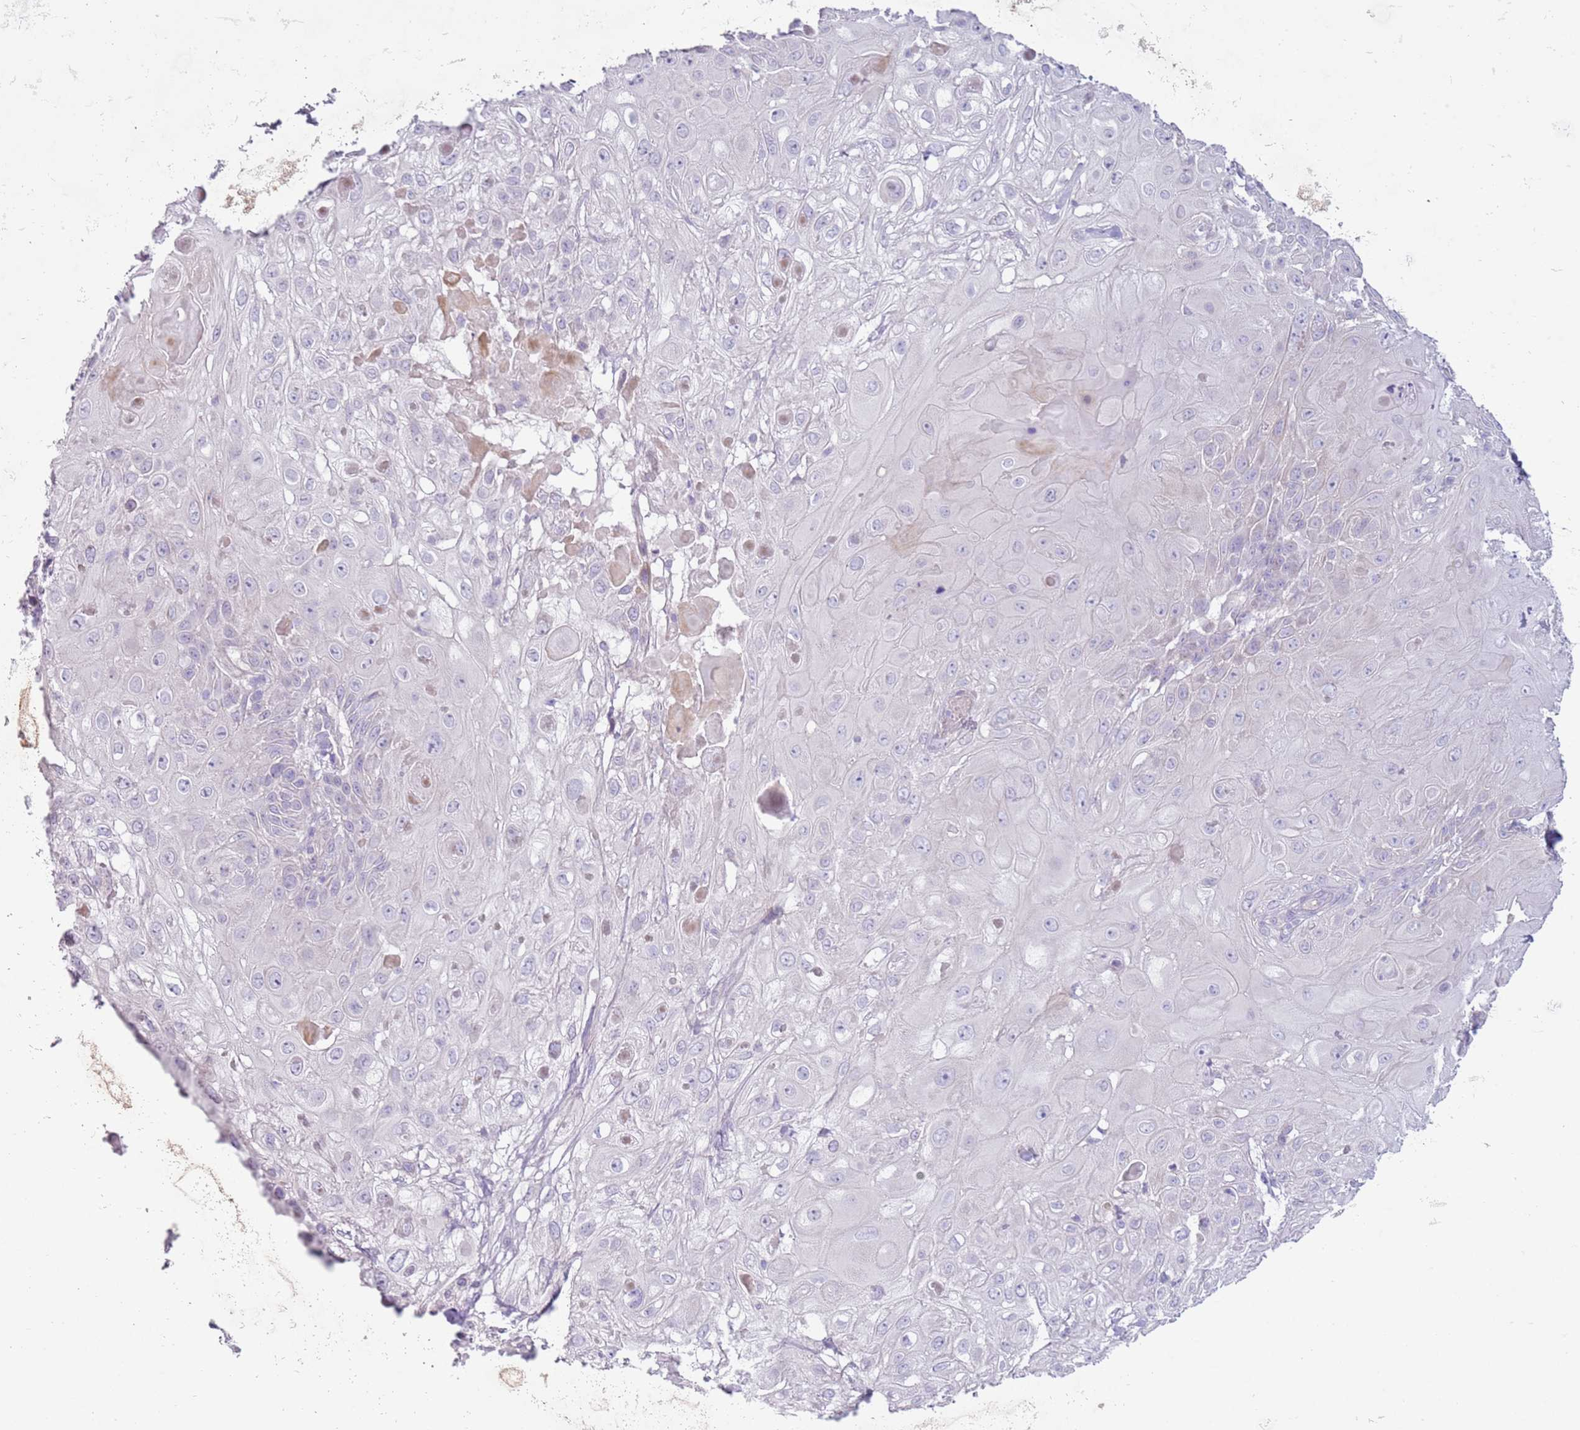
{"staining": {"intensity": "negative", "quantity": "none", "location": "none"}, "tissue": "skin cancer", "cell_type": "Tumor cells", "image_type": "cancer", "snomed": [{"axis": "morphology", "description": "Normal tissue, NOS"}, {"axis": "morphology", "description": "Squamous cell carcinoma, NOS"}, {"axis": "topography", "description": "Skin"}, {"axis": "topography", "description": "Cartilage tissue"}], "caption": "DAB (3,3'-diaminobenzidine) immunohistochemical staining of skin cancer demonstrates no significant positivity in tumor cells. (DAB (3,3'-diaminobenzidine) immunohistochemistry with hematoxylin counter stain).", "gene": "ZNF239", "patient": {"sex": "female", "age": 79}}